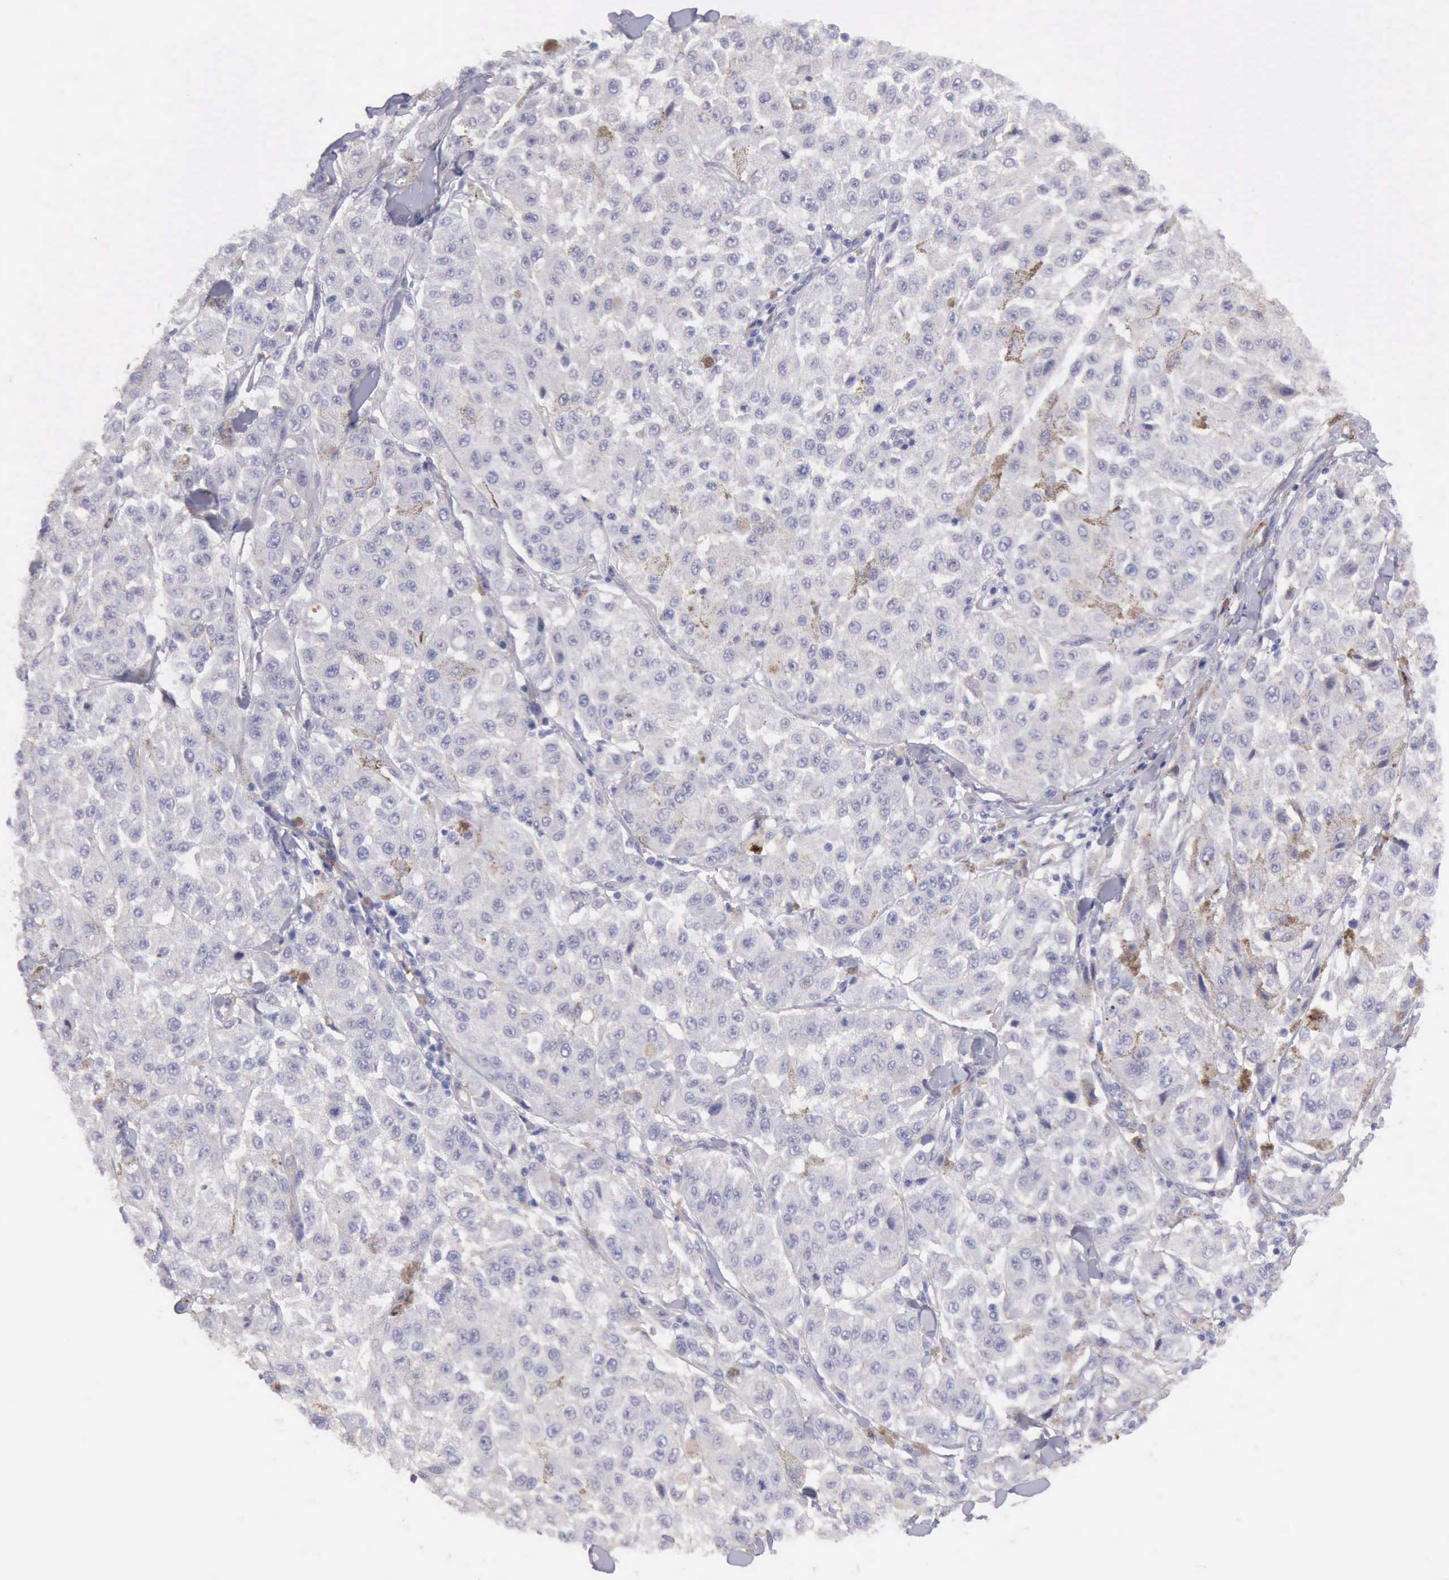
{"staining": {"intensity": "negative", "quantity": "none", "location": "none"}, "tissue": "melanoma", "cell_type": "Tumor cells", "image_type": "cancer", "snomed": [{"axis": "morphology", "description": "Malignant melanoma, NOS"}, {"axis": "topography", "description": "Skin"}], "caption": "Melanoma was stained to show a protein in brown. There is no significant staining in tumor cells.", "gene": "AOC3", "patient": {"sex": "female", "age": 64}}